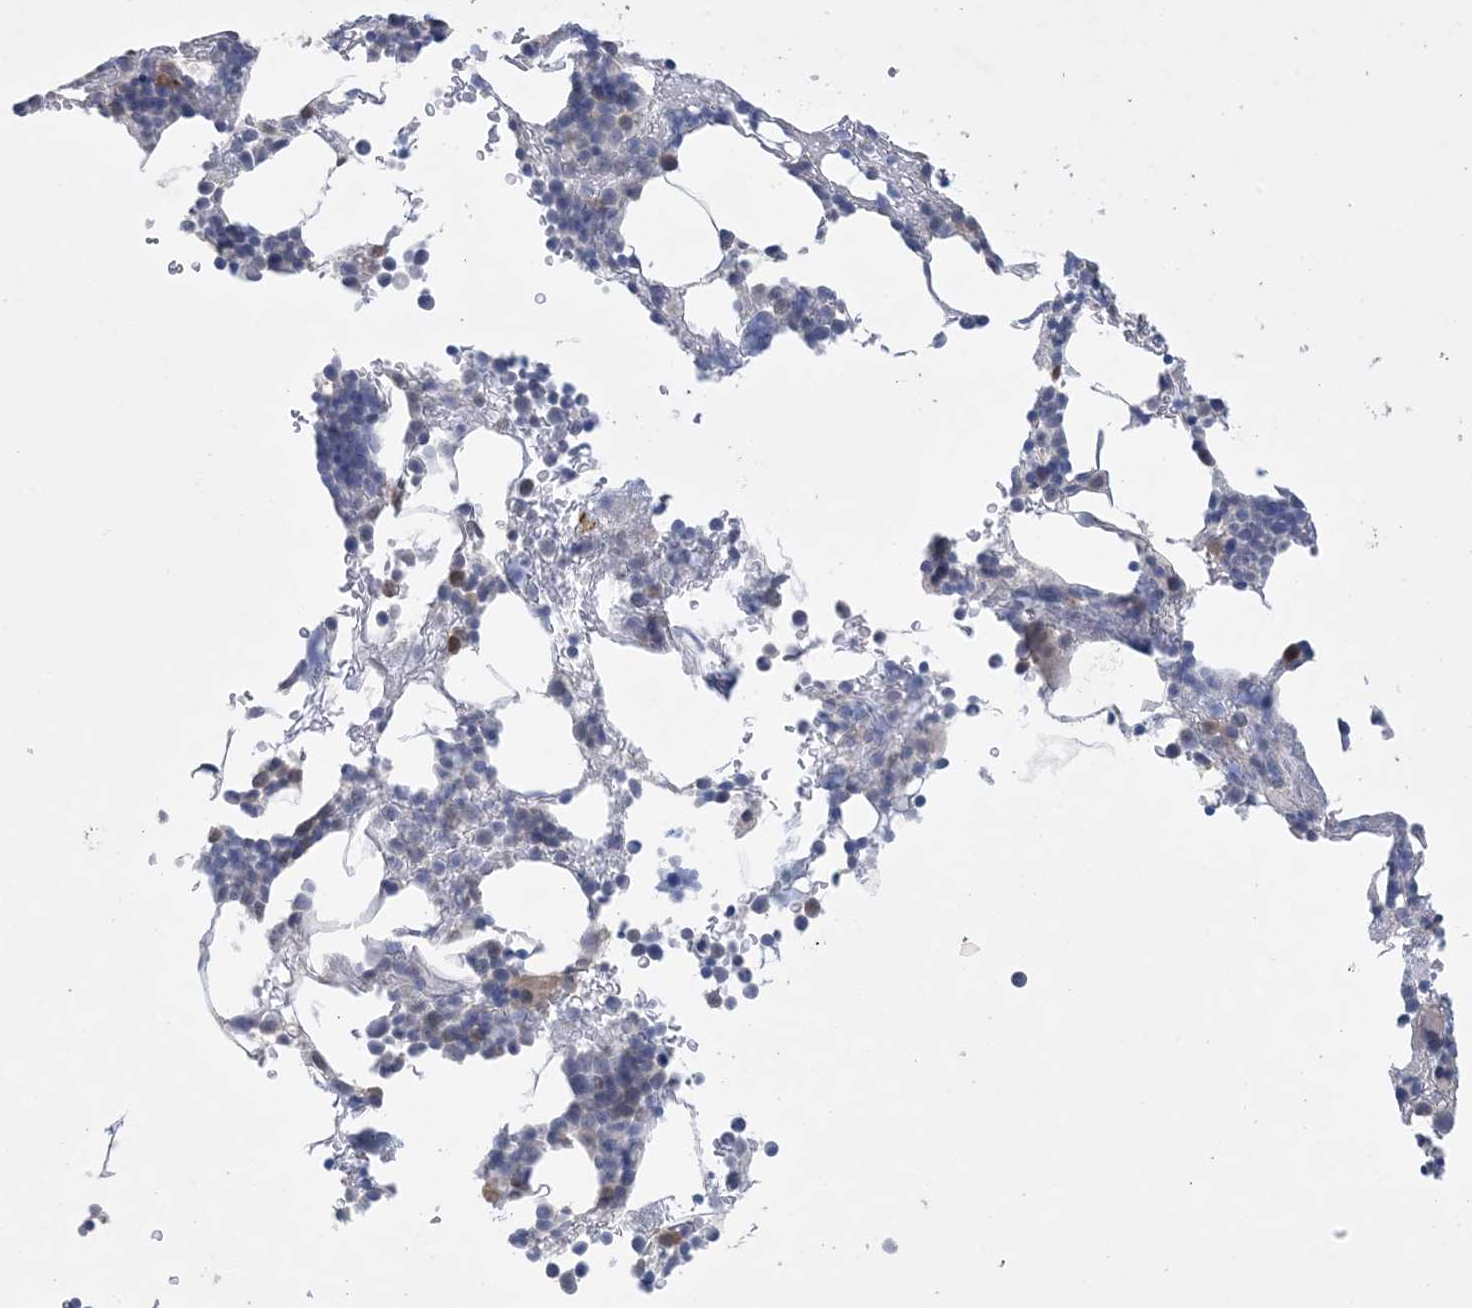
{"staining": {"intensity": "weak", "quantity": "<25%", "location": "cytoplasmic/membranous"}, "tissue": "bone marrow", "cell_type": "Hematopoietic cells", "image_type": "normal", "snomed": [{"axis": "morphology", "description": "Normal tissue, NOS"}, {"axis": "topography", "description": "Bone marrow"}], "caption": "Immunohistochemistry (IHC) image of unremarkable human bone marrow stained for a protein (brown), which reveals no positivity in hematopoietic cells. (IHC, brightfield microscopy, high magnification).", "gene": "HMGCS1", "patient": {"sex": "male"}}